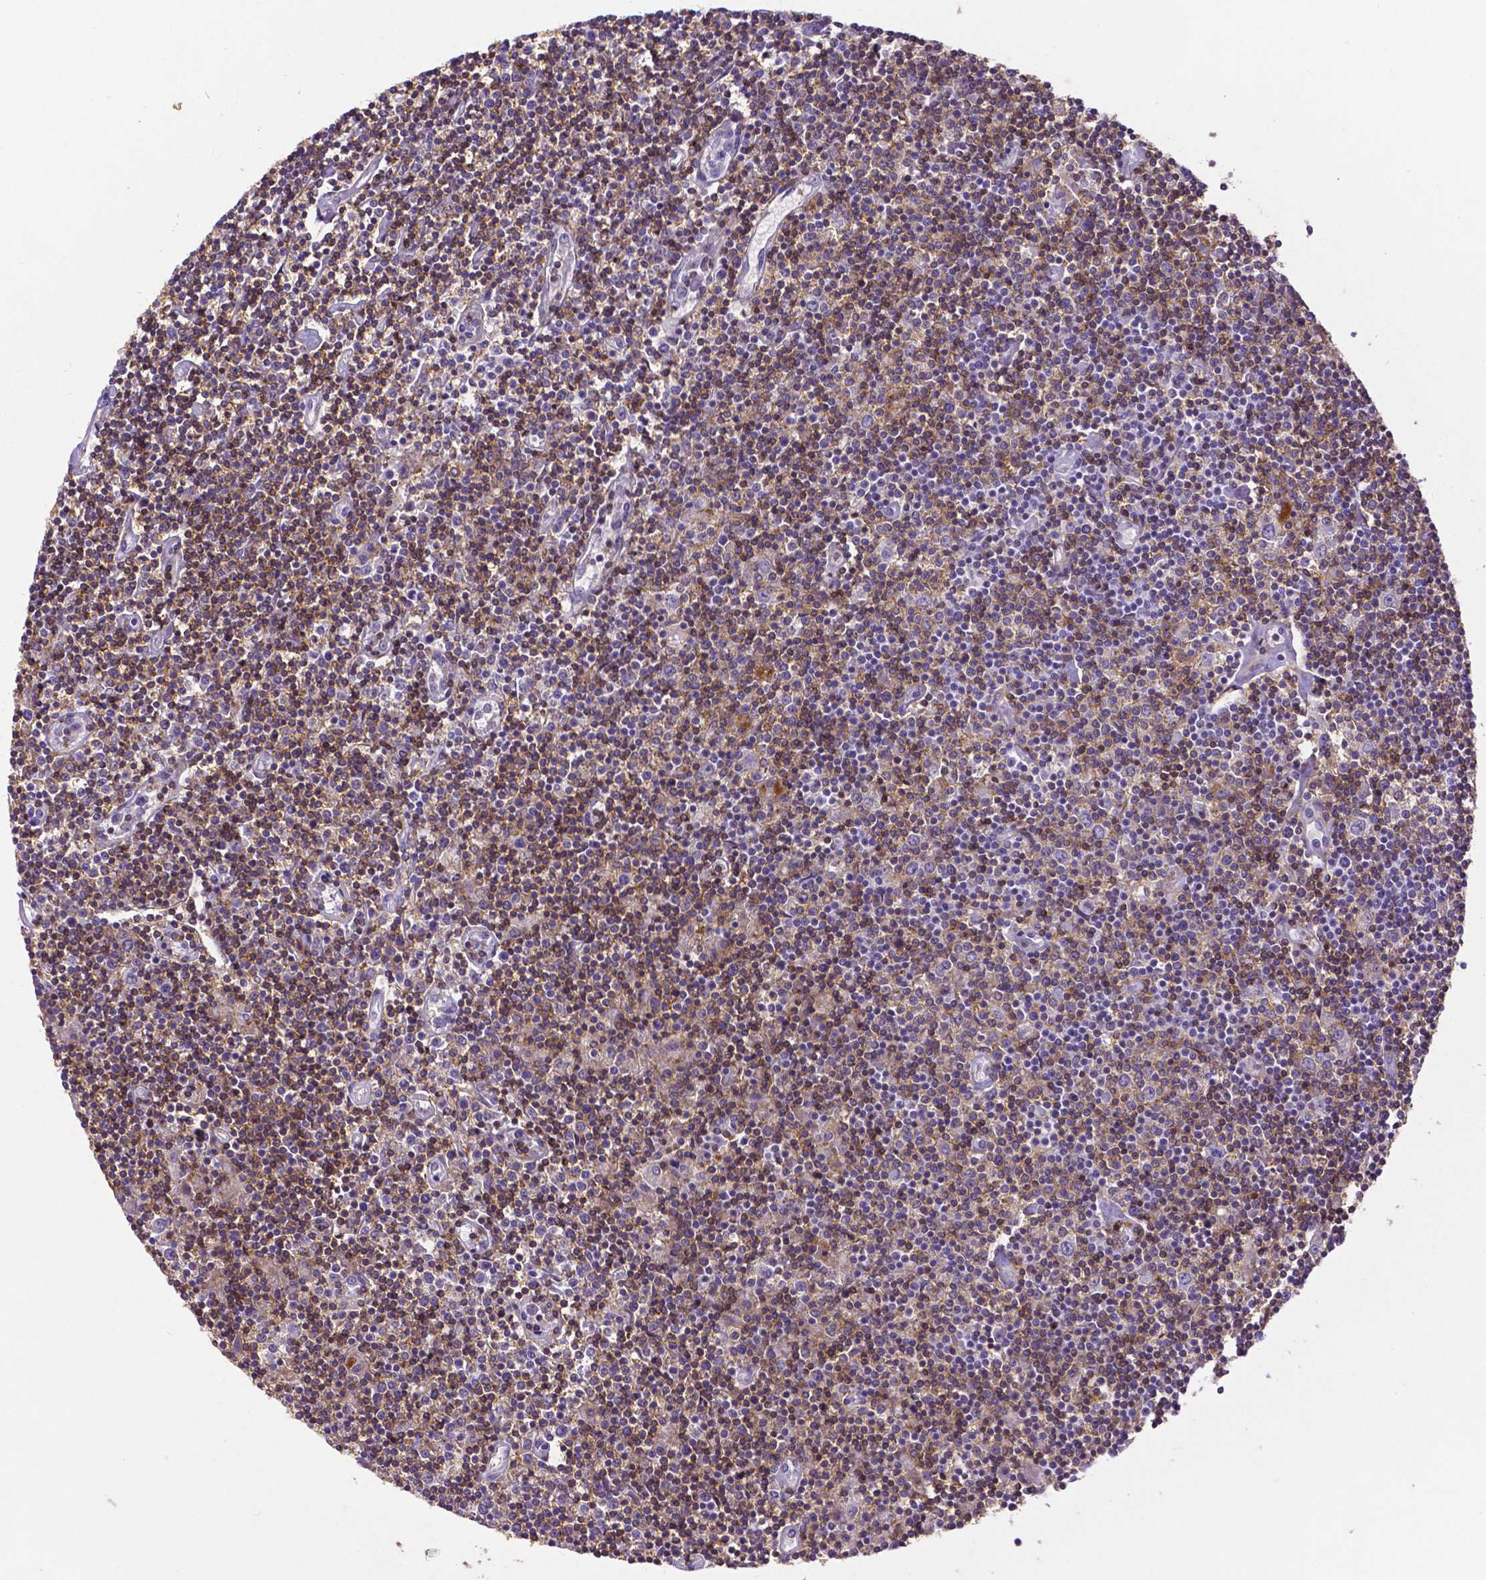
{"staining": {"intensity": "negative", "quantity": "none", "location": "none"}, "tissue": "lymphoma", "cell_type": "Tumor cells", "image_type": "cancer", "snomed": [{"axis": "morphology", "description": "Hodgkin's disease, NOS"}, {"axis": "topography", "description": "Lymph node"}], "caption": "Human lymphoma stained for a protein using immunohistochemistry reveals no positivity in tumor cells.", "gene": "CD4", "patient": {"sex": "male", "age": 40}}